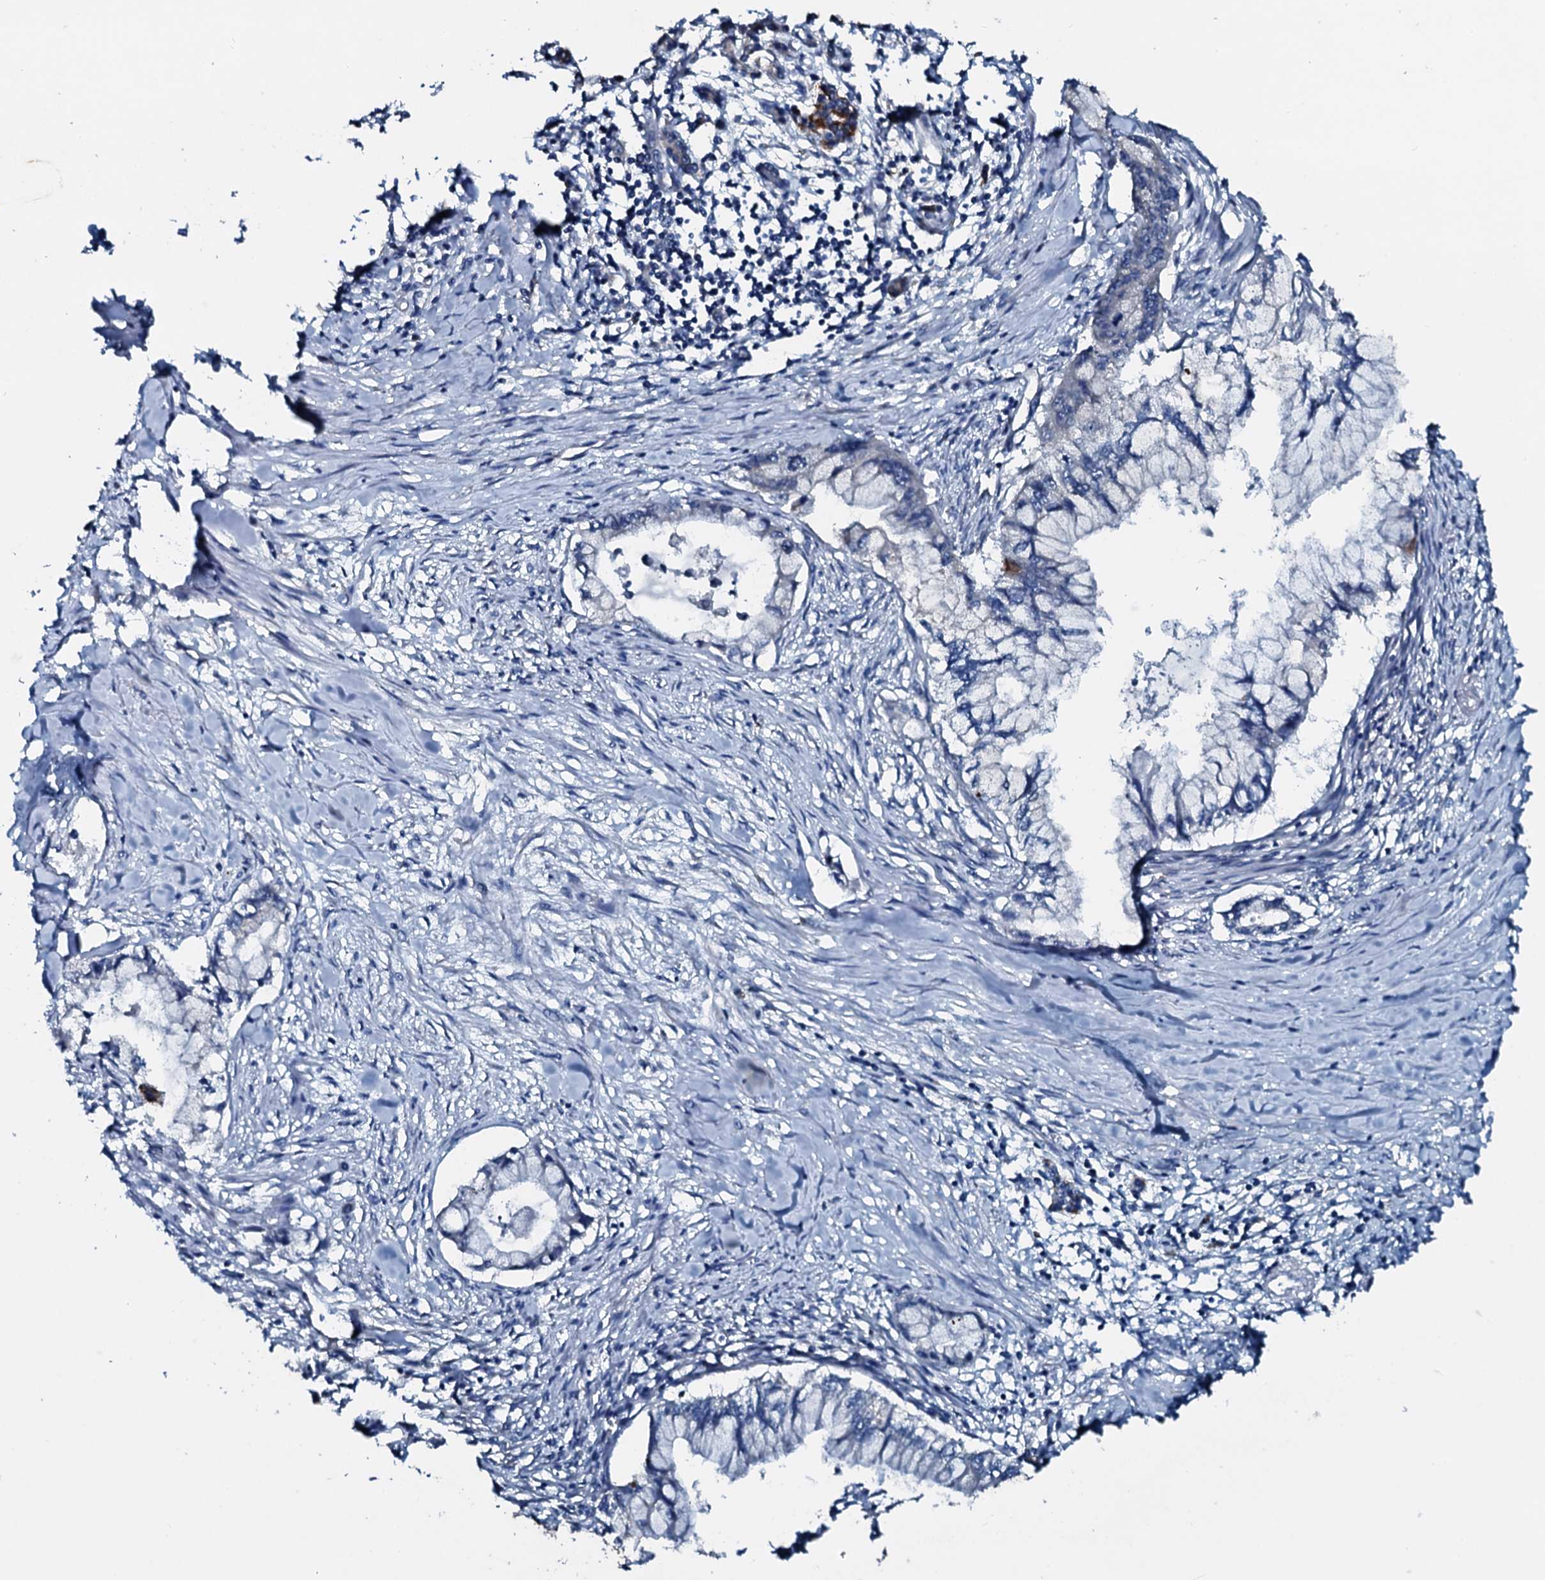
{"staining": {"intensity": "negative", "quantity": "none", "location": "none"}, "tissue": "pancreatic cancer", "cell_type": "Tumor cells", "image_type": "cancer", "snomed": [{"axis": "morphology", "description": "Adenocarcinoma, NOS"}, {"axis": "topography", "description": "Pancreas"}], "caption": "This is an IHC photomicrograph of human adenocarcinoma (pancreatic). There is no positivity in tumor cells.", "gene": "ACSS3", "patient": {"sex": "male", "age": 48}}